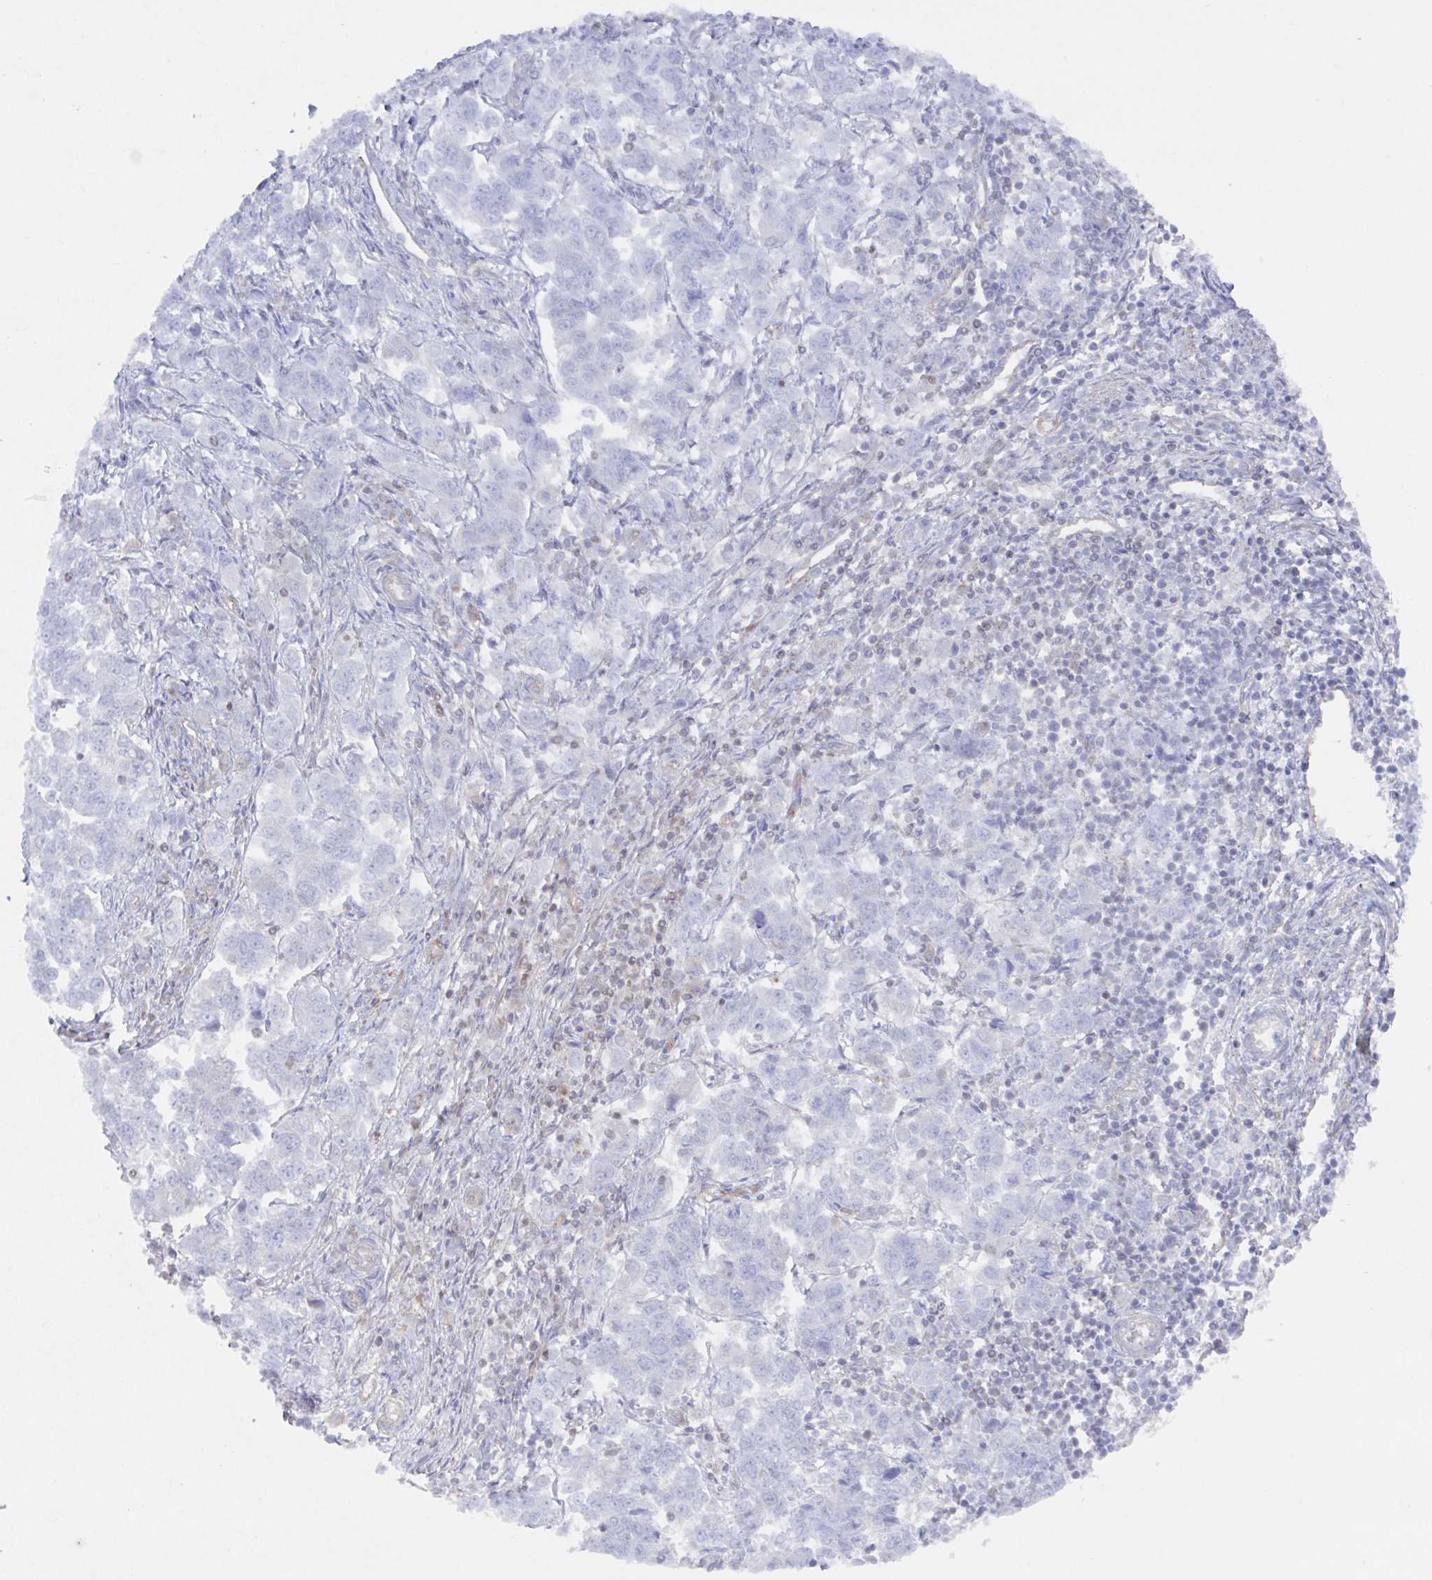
{"staining": {"intensity": "moderate", "quantity": "<25%", "location": "cytoplasmic/membranous"}, "tissue": "endometrial cancer", "cell_type": "Tumor cells", "image_type": "cancer", "snomed": [{"axis": "morphology", "description": "Adenocarcinoma, NOS"}, {"axis": "topography", "description": "Endometrium"}], "caption": "DAB (3,3'-diaminobenzidine) immunohistochemical staining of human endometrial adenocarcinoma exhibits moderate cytoplasmic/membranous protein positivity in approximately <25% of tumor cells. (Brightfield microscopy of DAB IHC at high magnification).", "gene": "AGFG2", "patient": {"sex": "female", "age": 43}}